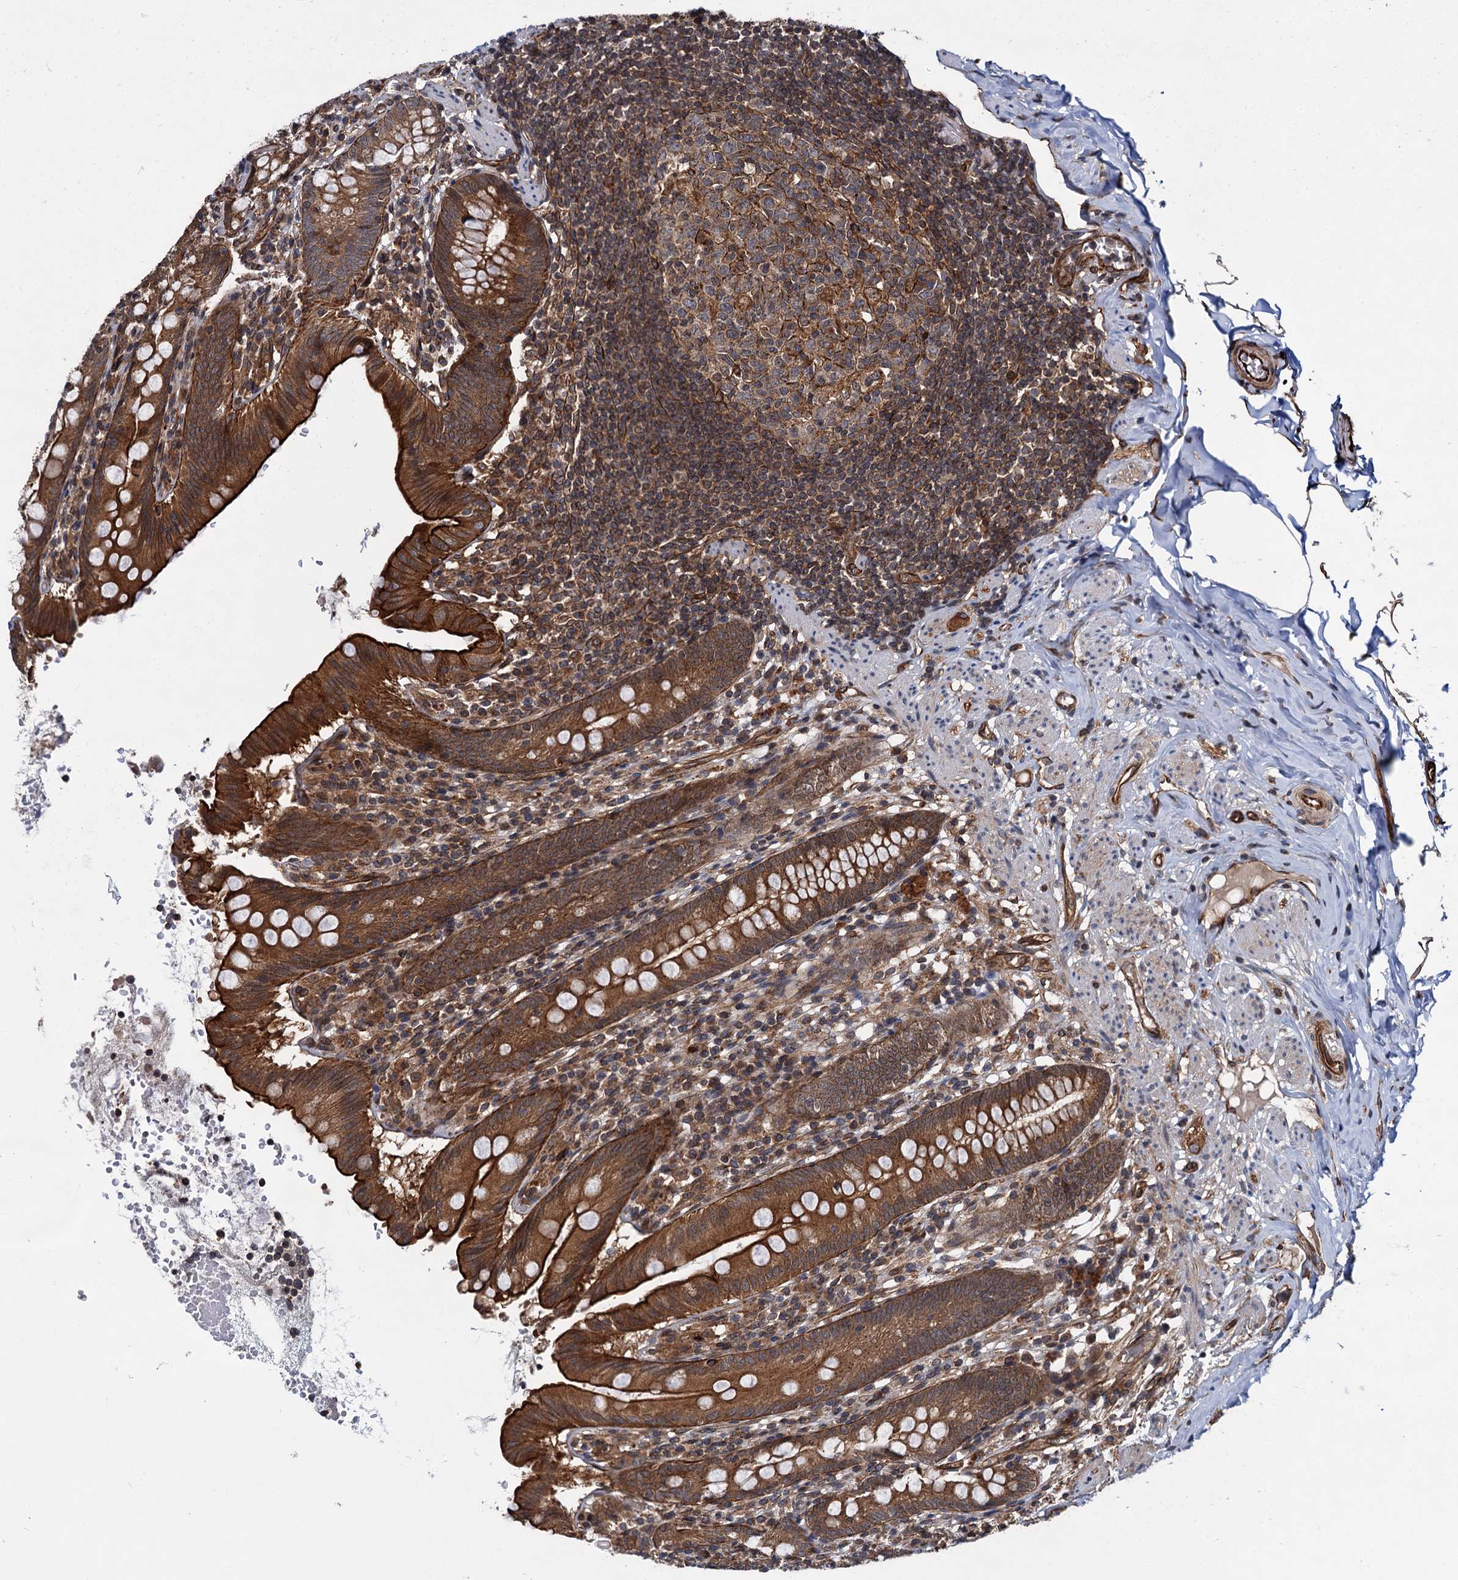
{"staining": {"intensity": "strong", "quantity": ">75%", "location": "cytoplasmic/membranous"}, "tissue": "appendix", "cell_type": "Glandular cells", "image_type": "normal", "snomed": [{"axis": "morphology", "description": "Normal tissue, NOS"}, {"axis": "topography", "description": "Appendix"}], "caption": "A photomicrograph showing strong cytoplasmic/membranous staining in approximately >75% of glandular cells in benign appendix, as visualized by brown immunohistochemical staining.", "gene": "ZFYVE19", "patient": {"sex": "male", "age": 55}}